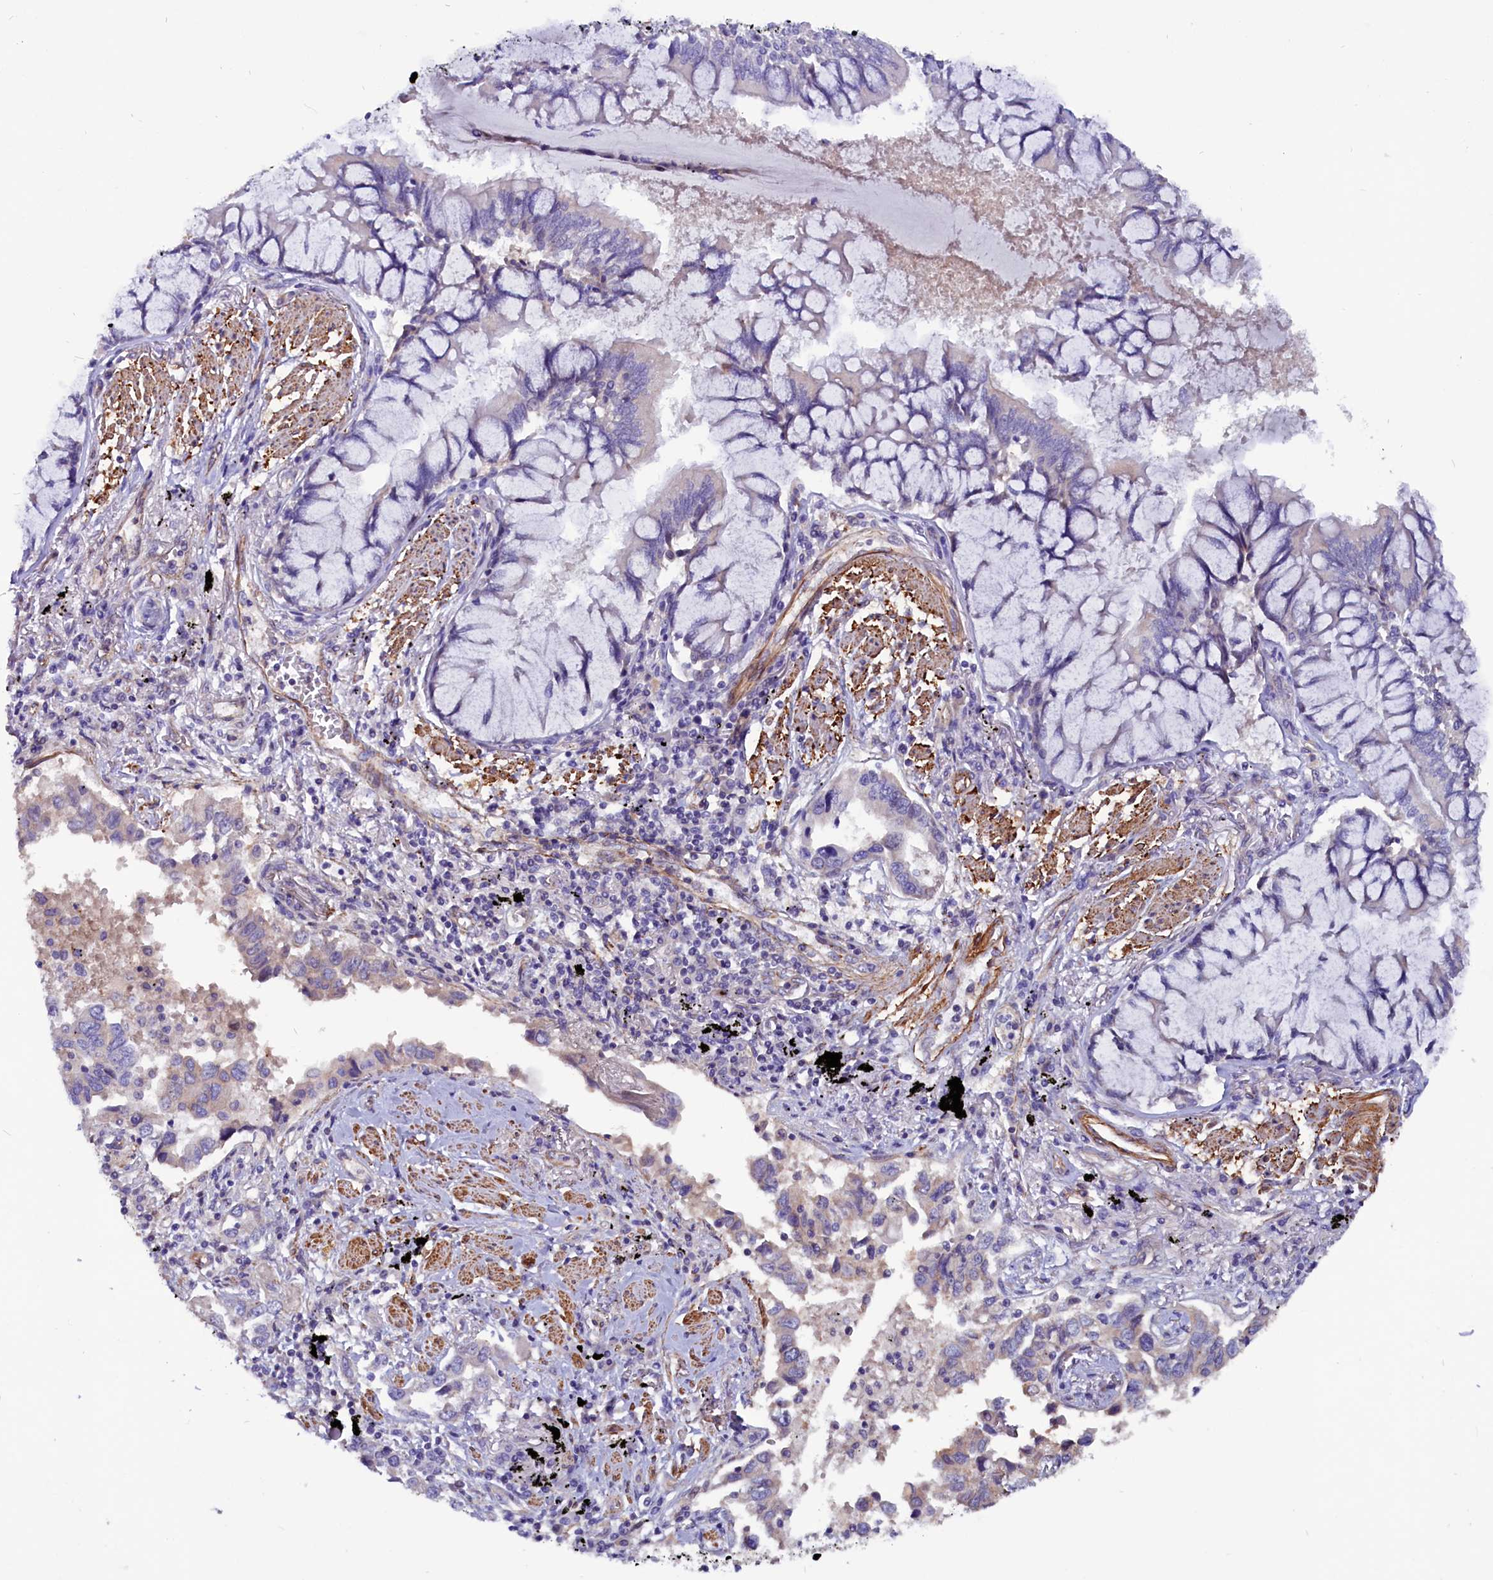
{"staining": {"intensity": "weak", "quantity": "<25%", "location": "cytoplasmic/membranous"}, "tissue": "lung cancer", "cell_type": "Tumor cells", "image_type": "cancer", "snomed": [{"axis": "morphology", "description": "Adenocarcinoma, NOS"}, {"axis": "topography", "description": "Lung"}], "caption": "This is a histopathology image of immunohistochemistry staining of lung cancer (adenocarcinoma), which shows no expression in tumor cells.", "gene": "ZNF749", "patient": {"sex": "male", "age": 67}}